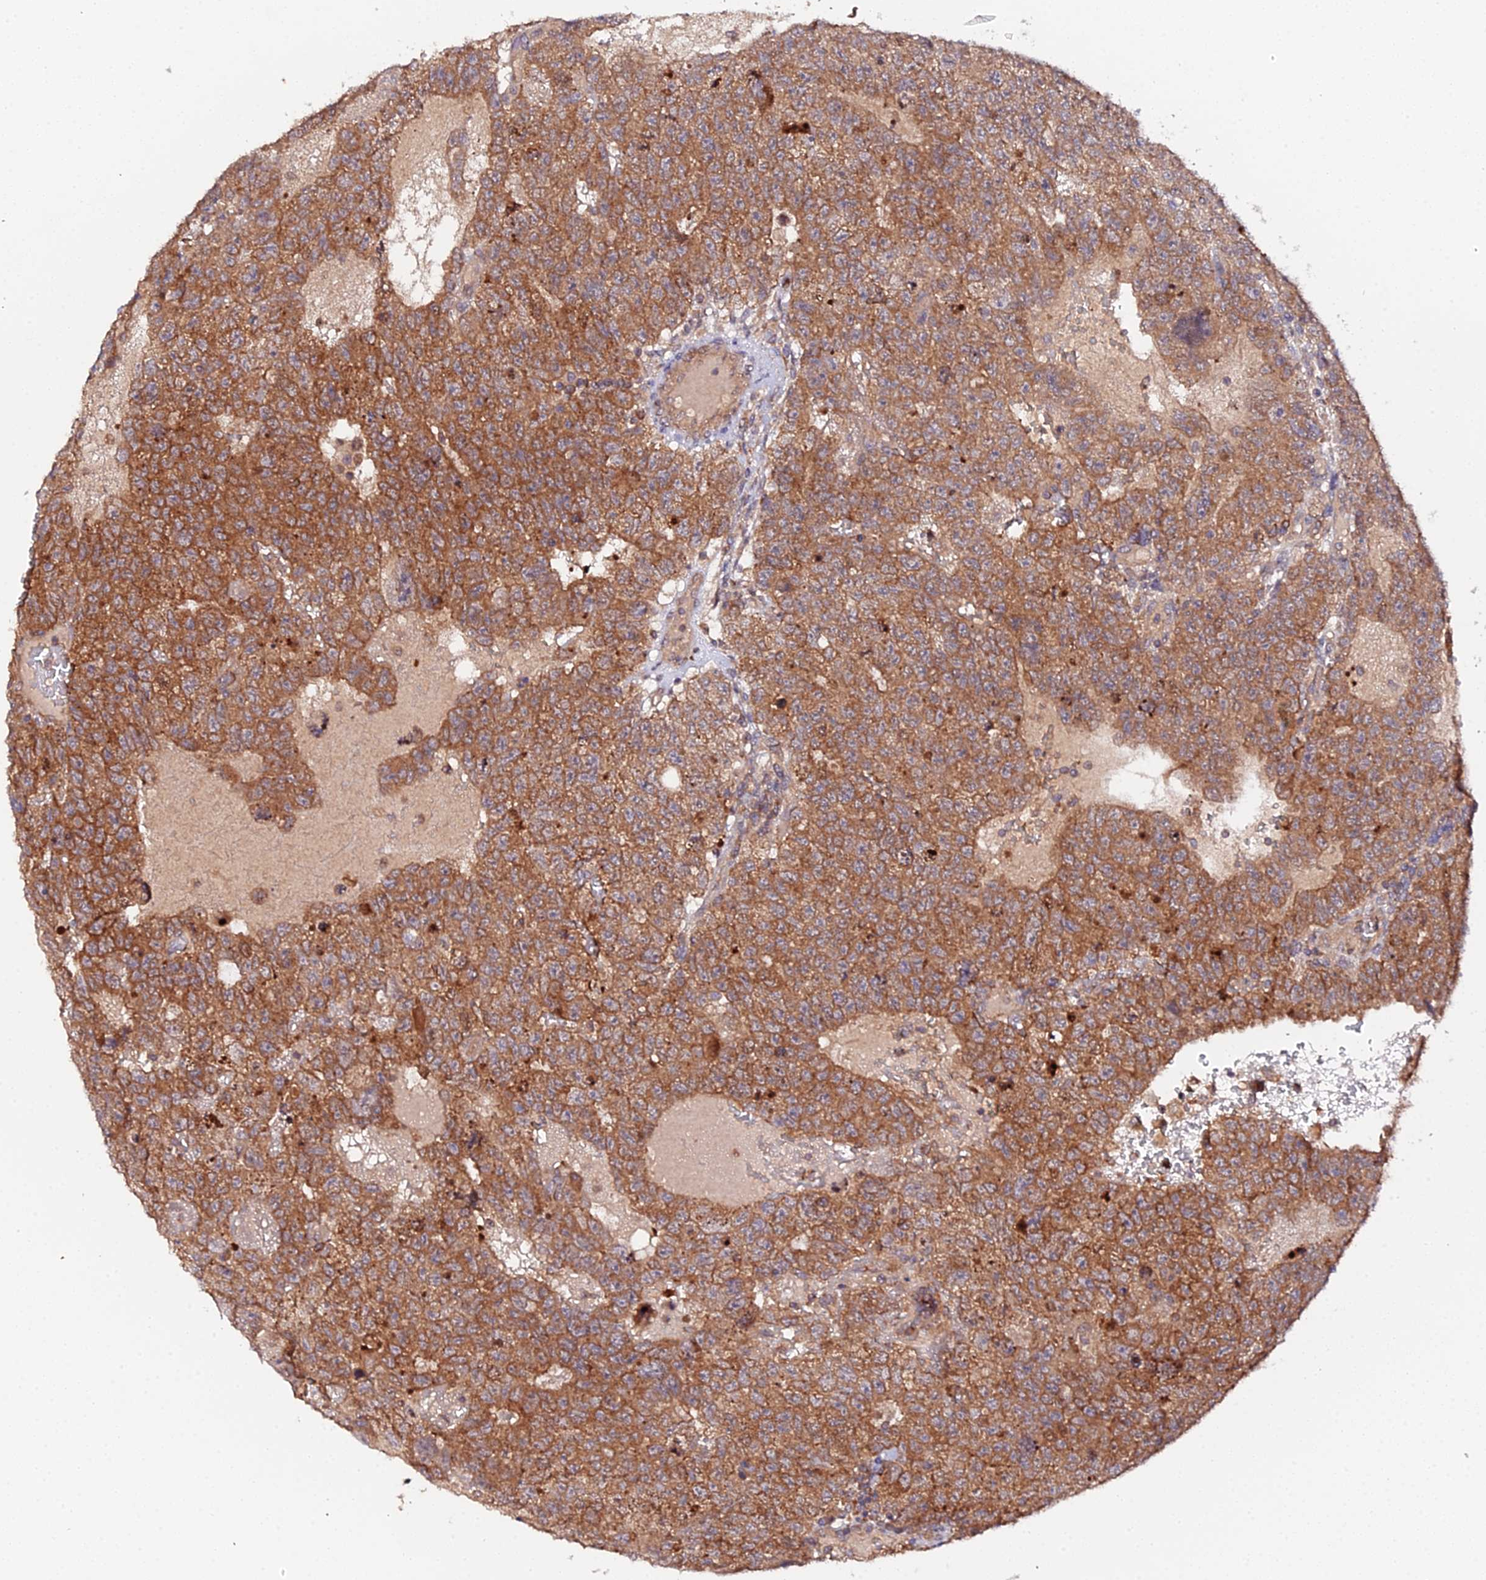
{"staining": {"intensity": "strong", "quantity": ">75%", "location": "cytoplasmic/membranous"}, "tissue": "testis cancer", "cell_type": "Tumor cells", "image_type": "cancer", "snomed": [{"axis": "morphology", "description": "Carcinoma, Embryonal, NOS"}, {"axis": "topography", "description": "Testis"}], "caption": "This micrograph demonstrates immunohistochemistry staining of human testis cancer, with high strong cytoplasmic/membranous expression in about >75% of tumor cells.", "gene": "TRIM26", "patient": {"sex": "male", "age": 26}}